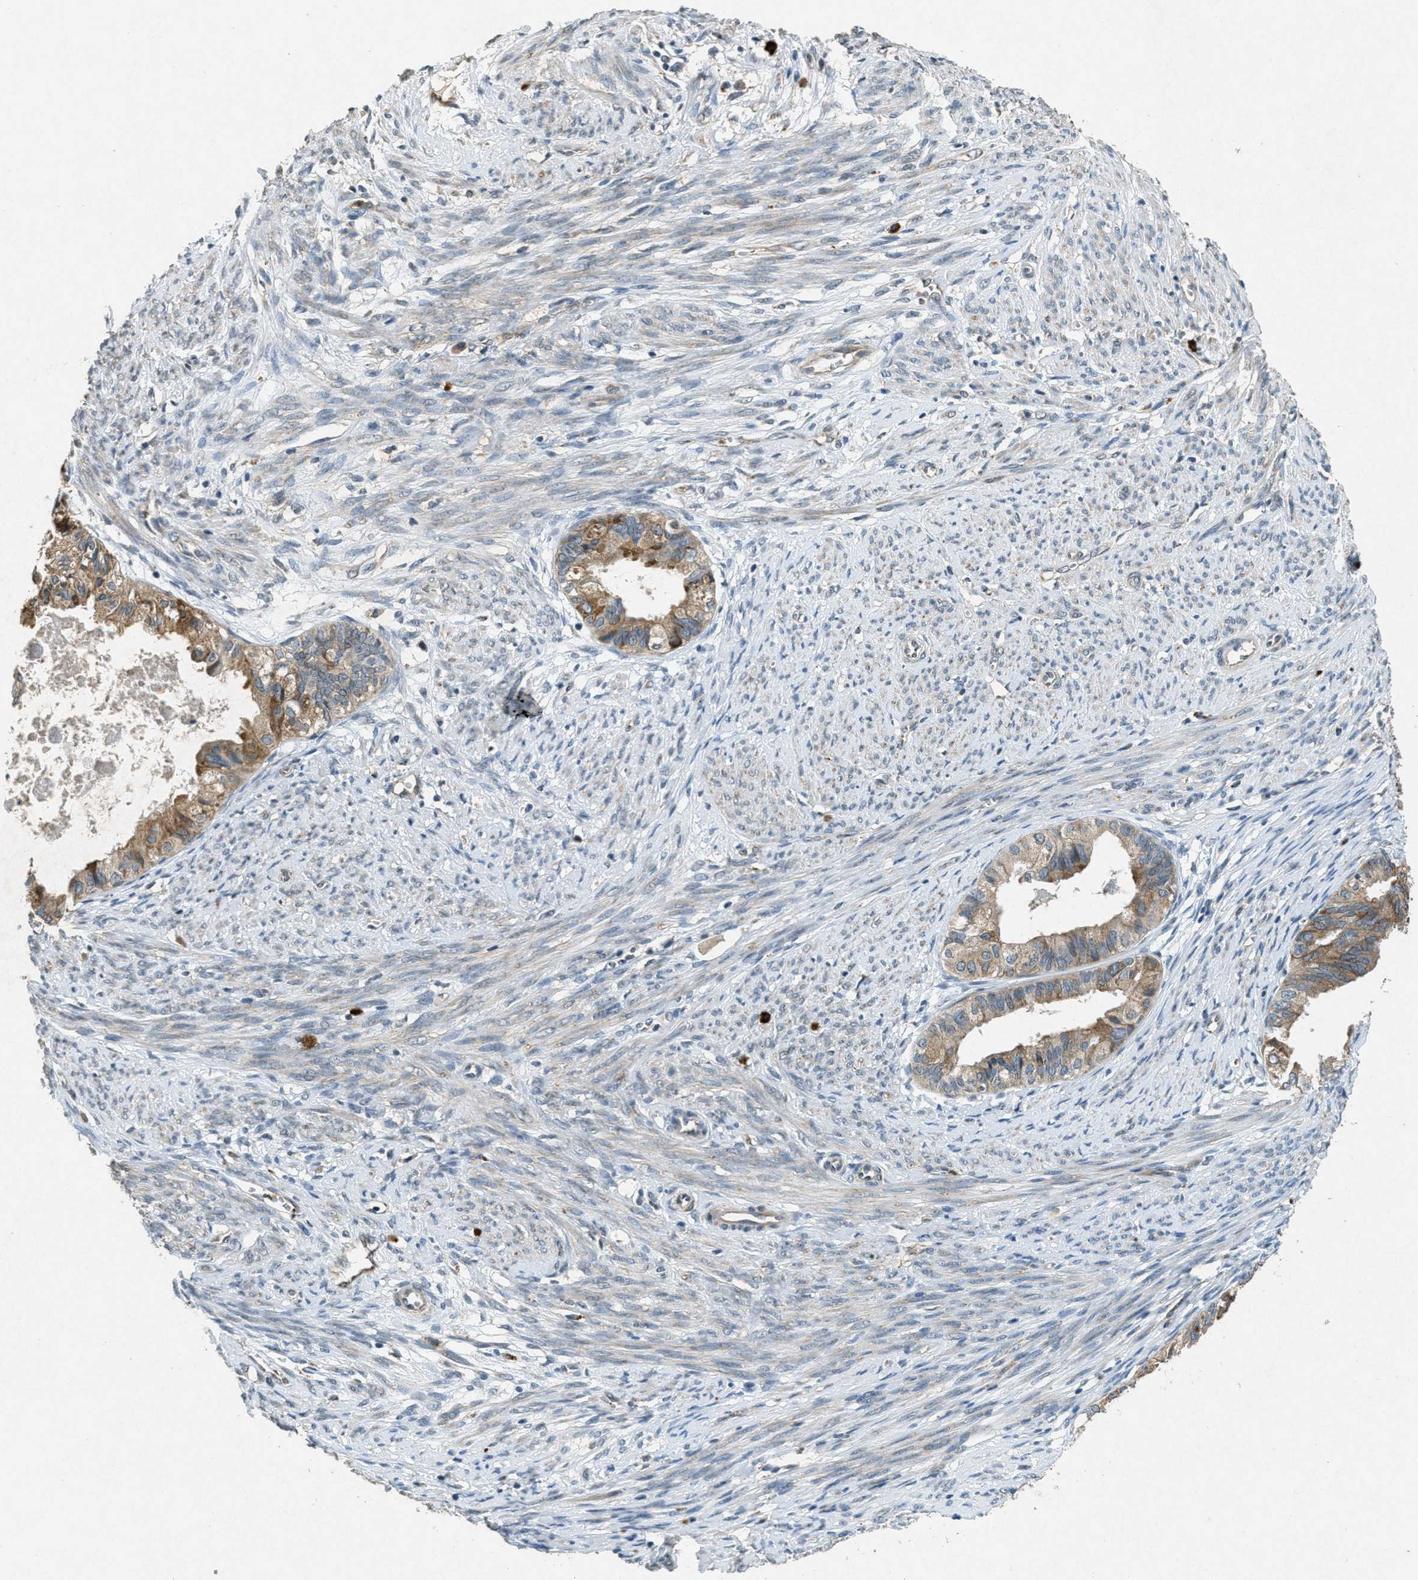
{"staining": {"intensity": "moderate", "quantity": ">75%", "location": "cytoplasmic/membranous"}, "tissue": "cervical cancer", "cell_type": "Tumor cells", "image_type": "cancer", "snomed": [{"axis": "morphology", "description": "Normal tissue, NOS"}, {"axis": "morphology", "description": "Adenocarcinoma, NOS"}, {"axis": "topography", "description": "Cervix"}, {"axis": "topography", "description": "Endometrium"}], "caption": "Human cervical adenocarcinoma stained for a protein (brown) shows moderate cytoplasmic/membranous positive positivity in approximately >75% of tumor cells.", "gene": "RAB3D", "patient": {"sex": "female", "age": 86}}